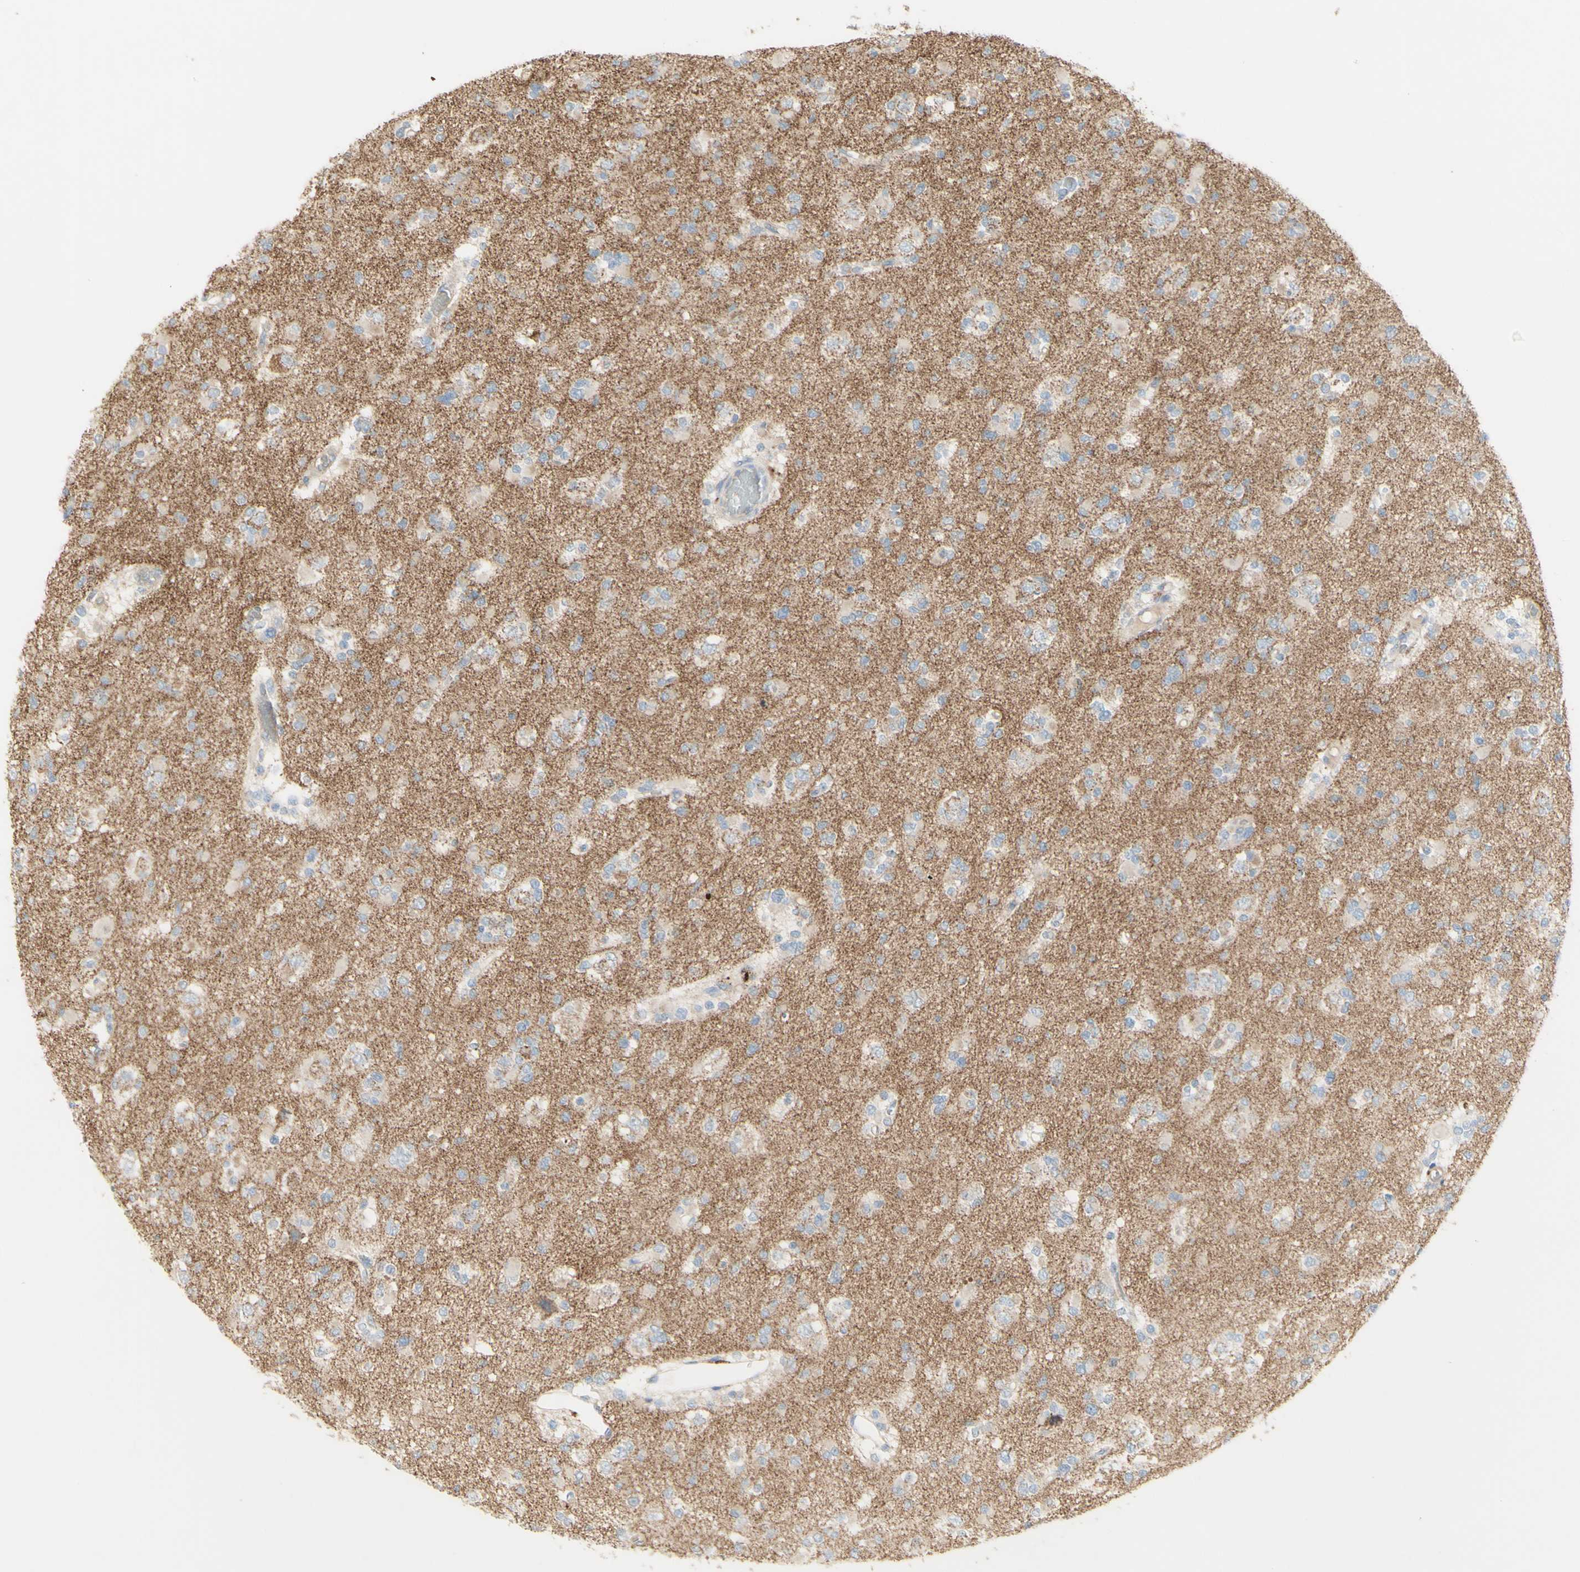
{"staining": {"intensity": "weak", "quantity": "<25%", "location": "cytoplasmic/membranous"}, "tissue": "glioma", "cell_type": "Tumor cells", "image_type": "cancer", "snomed": [{"axis": "morphology", "description": "Glioma, malignant, Low grade"}, {"axis": "topography", "description": "Brain"}], "caption": "A high-resolution histopathology image shows IHC staining of malignant glioma (low-grade), which displays no significant expression in tumor cells. (Stains: DAB (3,3'-diaminobenzidine) immunohistochemistry with hematoxylin counter stain, Microscopy: brightfield microscopy at high magnification).", "gene": "CNTNAP1", "patient": {"sex": "female", "age": 22}}